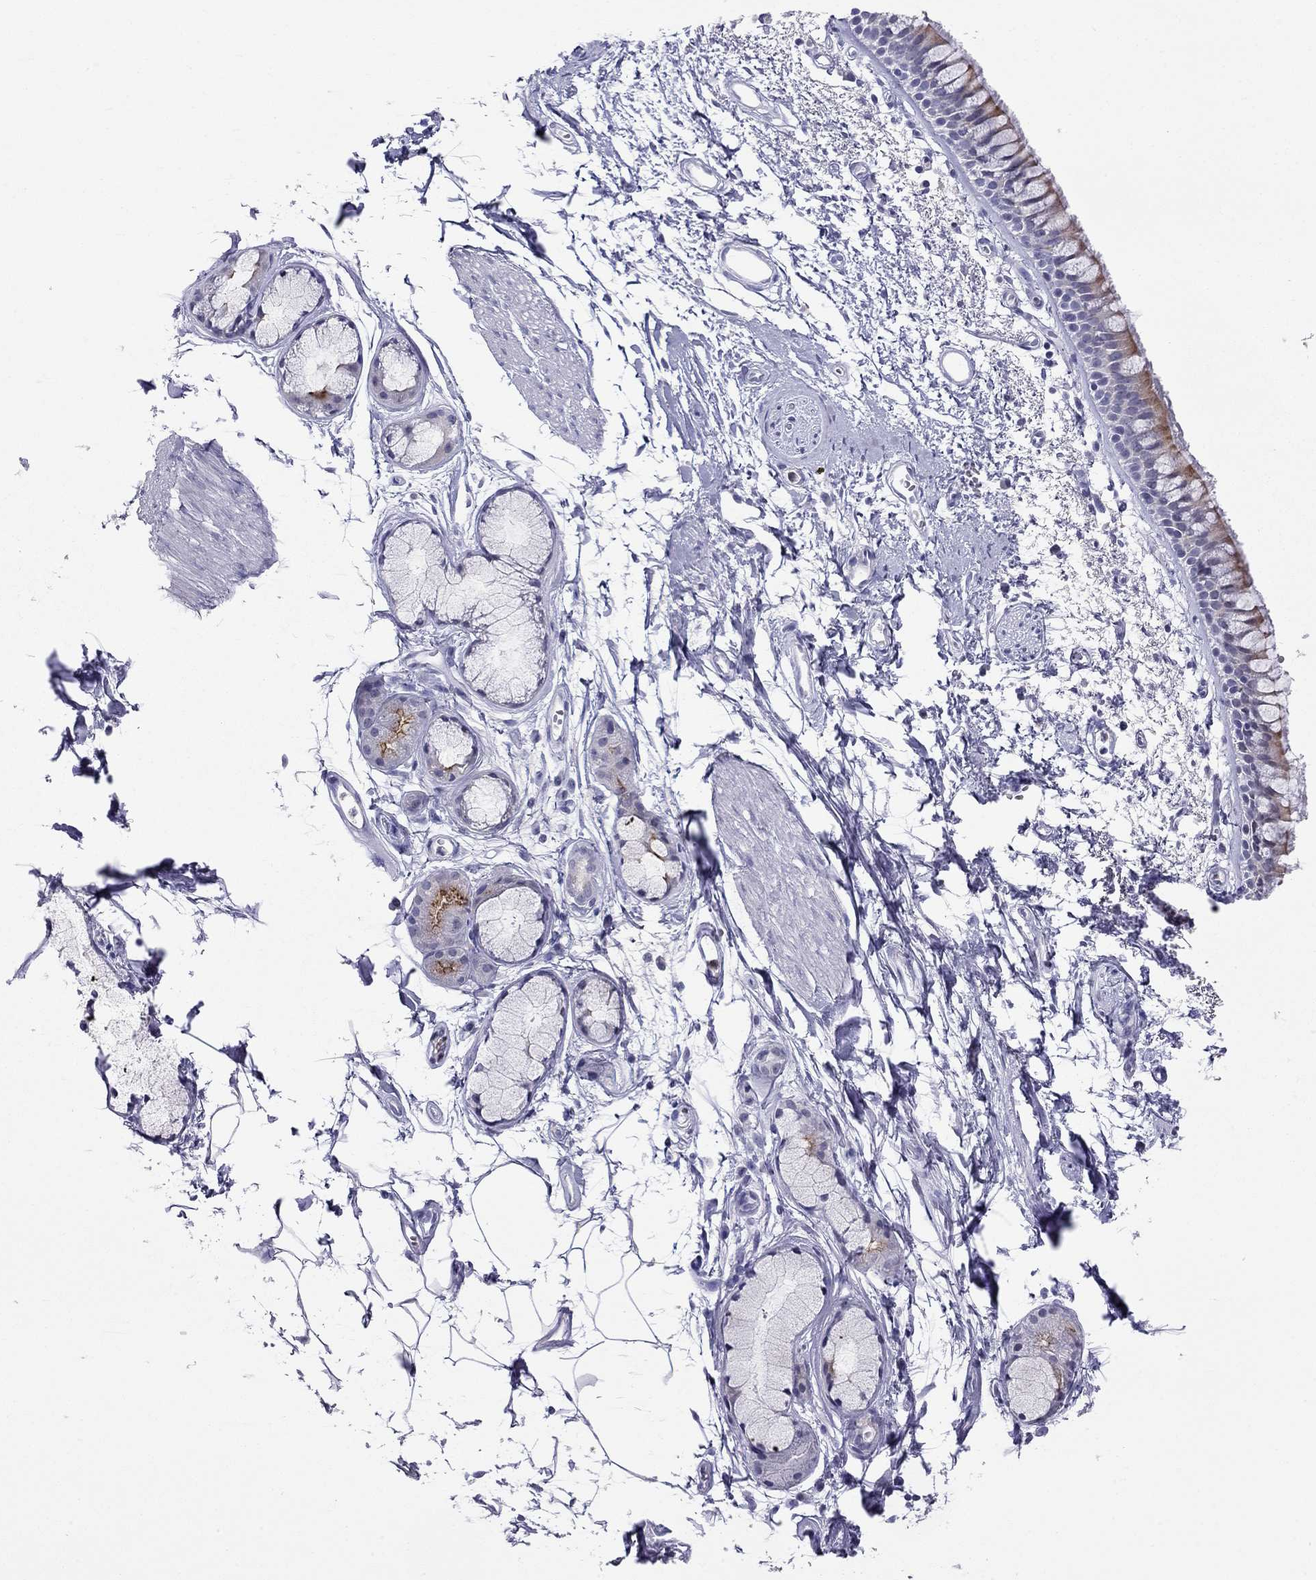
{"staining": {"intensity": "moderate", "quantity": "25%-75%", "location": "cytoplasmic/membranous"}, "tissue": "bronchus", "cell_type": "Respiratory epithelial cells", "image_type": "normal", "snomed": [{"axis": "morphology", "description": "Normal tissue, NOS"}, {"axis": "topography", "description": "Cartilage tissue"}, {"axis": "topography", "description": "Bronchus"}], "caption": "IHC of normal bronchus demonstrates medium levels of moderate cytoplasmic/membranous positivity in about 25%-75% of respiratory epithelial cells.", "gene": "MUC15", "patient": {"sex": "male", "age": 66}}